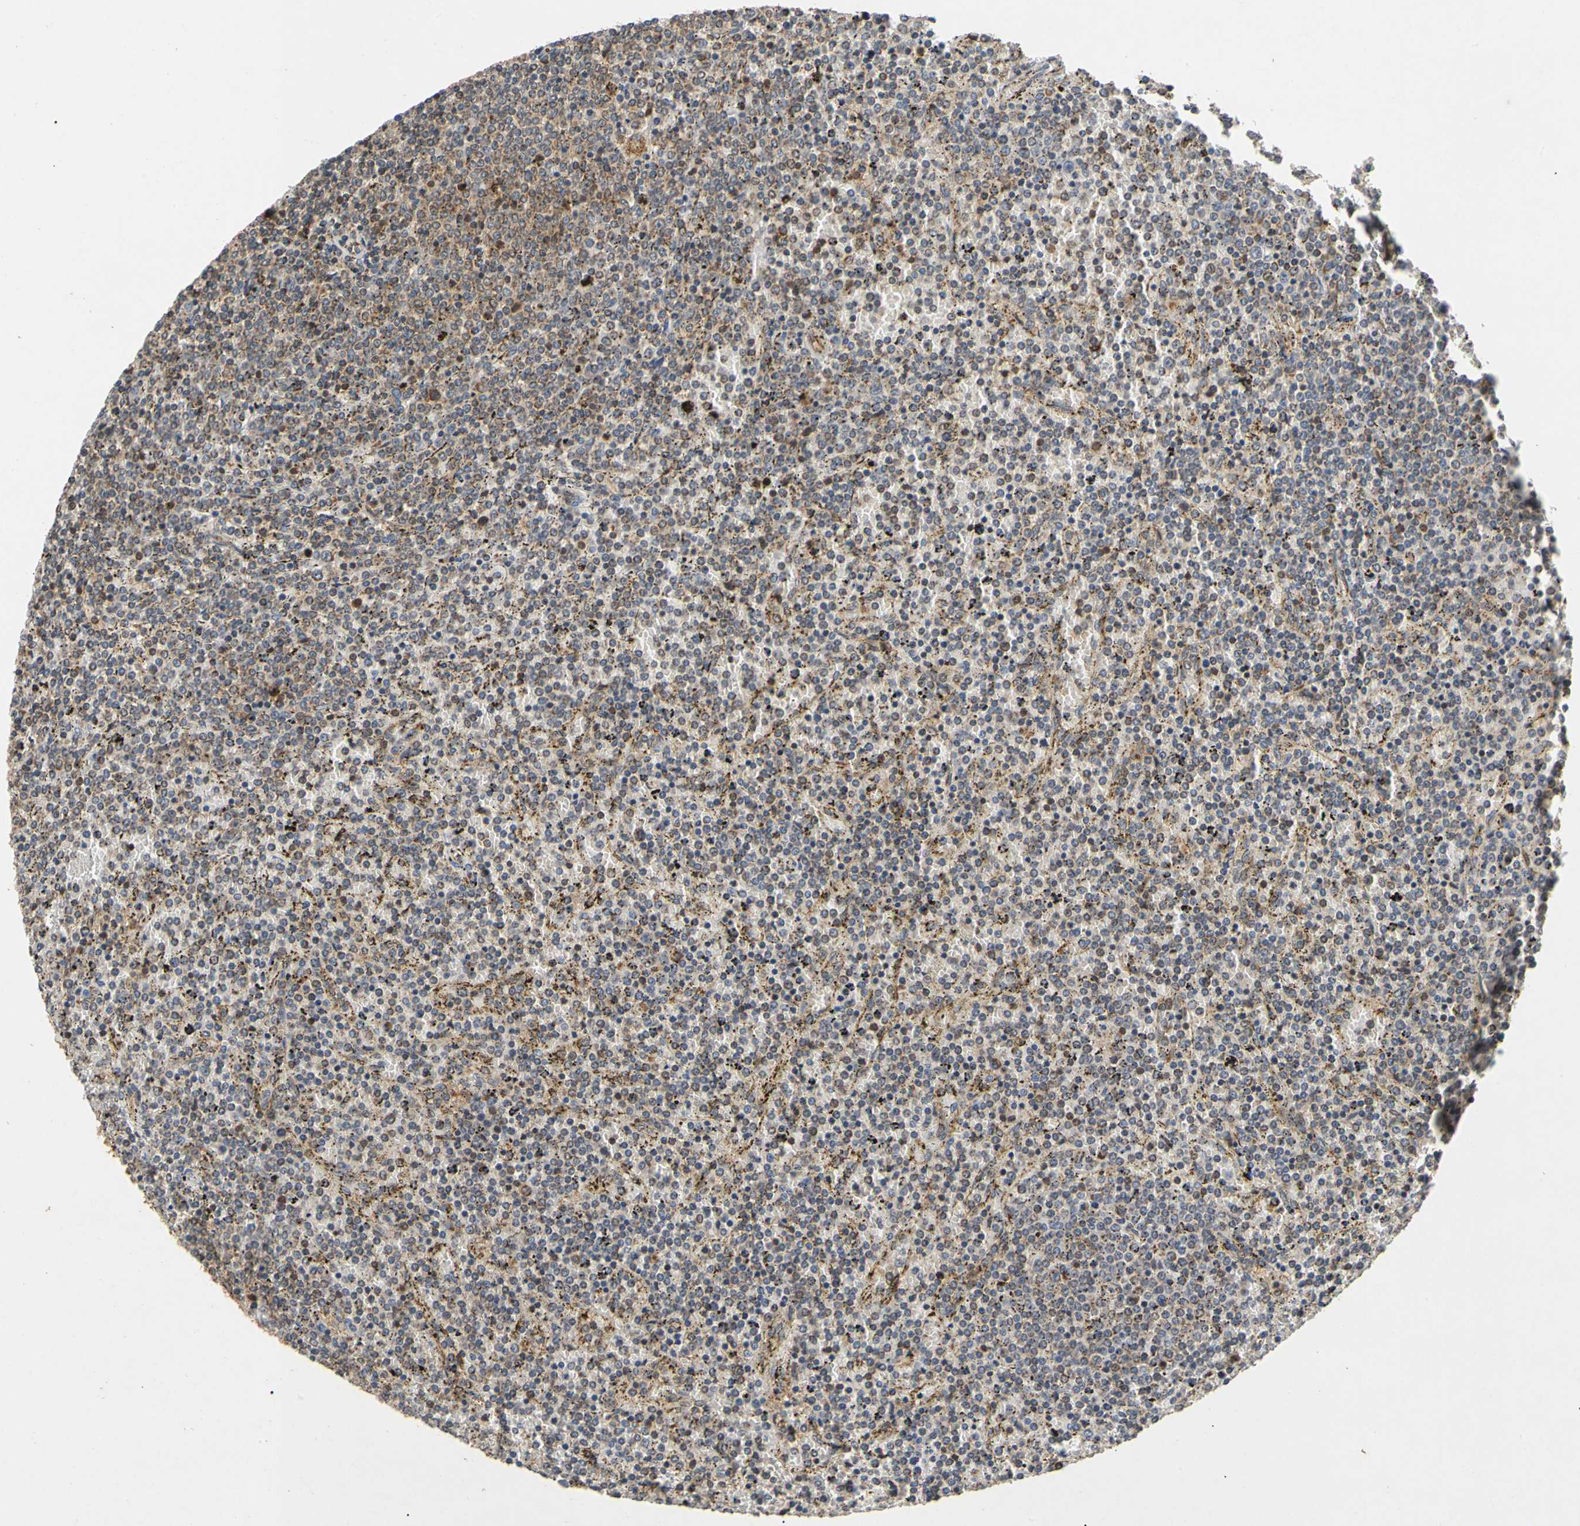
{"staining": {"intensity": "weak", "quantity": ">75%", "location": "cytoplasmic/membranous"}, "tissue": "lymphoma", "cell_type": "Tumor cells", "image_type": "cancer", "snomed": [{"axis": "morphology", "description": "Malignant lymphoma, non-Hodgkin's type, Low grade"}, {"axis": "topography", "description": "Spleen"}], "caption": "Immunohistochemical staining of human low-grade malignant lymphoma, non-Hodgkin's type demonstrates low levels of weak cytoplasmic/membranous positivity in about >75% of tumor cells.", "gene": "MRPS22", "patient": {"sex": "female", "age": 77}}